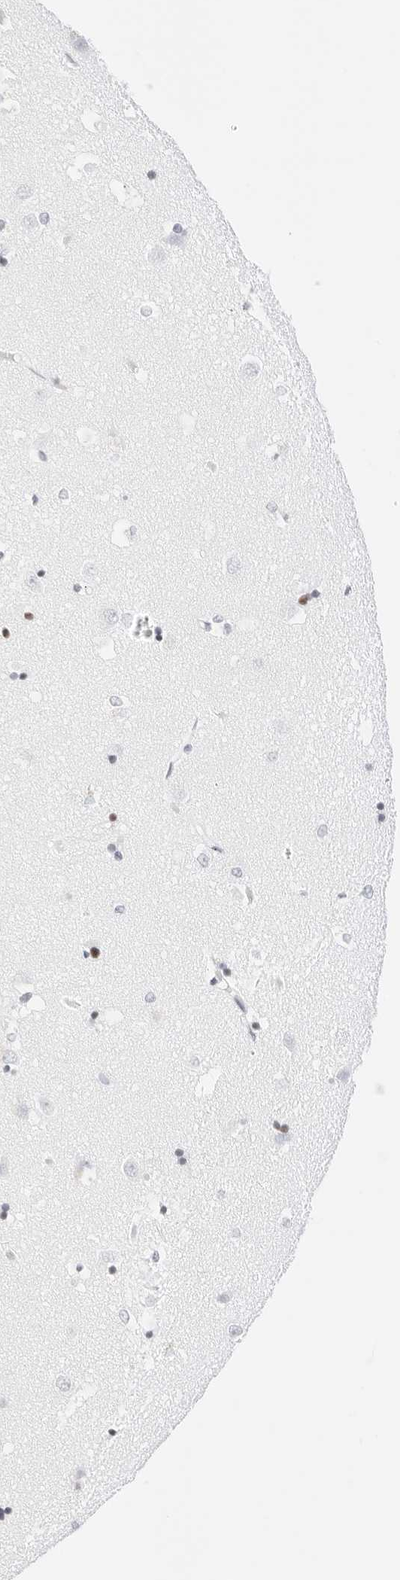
{"staining": {"intensity": "negative", "quantity": "none", "location": "none"}, "tissue": "caudate", "cell_type": "Glial cells", "image_type": "normal", "snomed": [{"axis": "morphology", "description": "Normal tissue, NOS"}, {"axis": "topography", "description": "Lateral ventricle wall"}], "caption": "This is a histopathology image of immunohistochemistry staining of benign caudate, which shows no staining in glial cells.", "gene": "CDH1", "patient": {"sex": "male", "age": 45}}